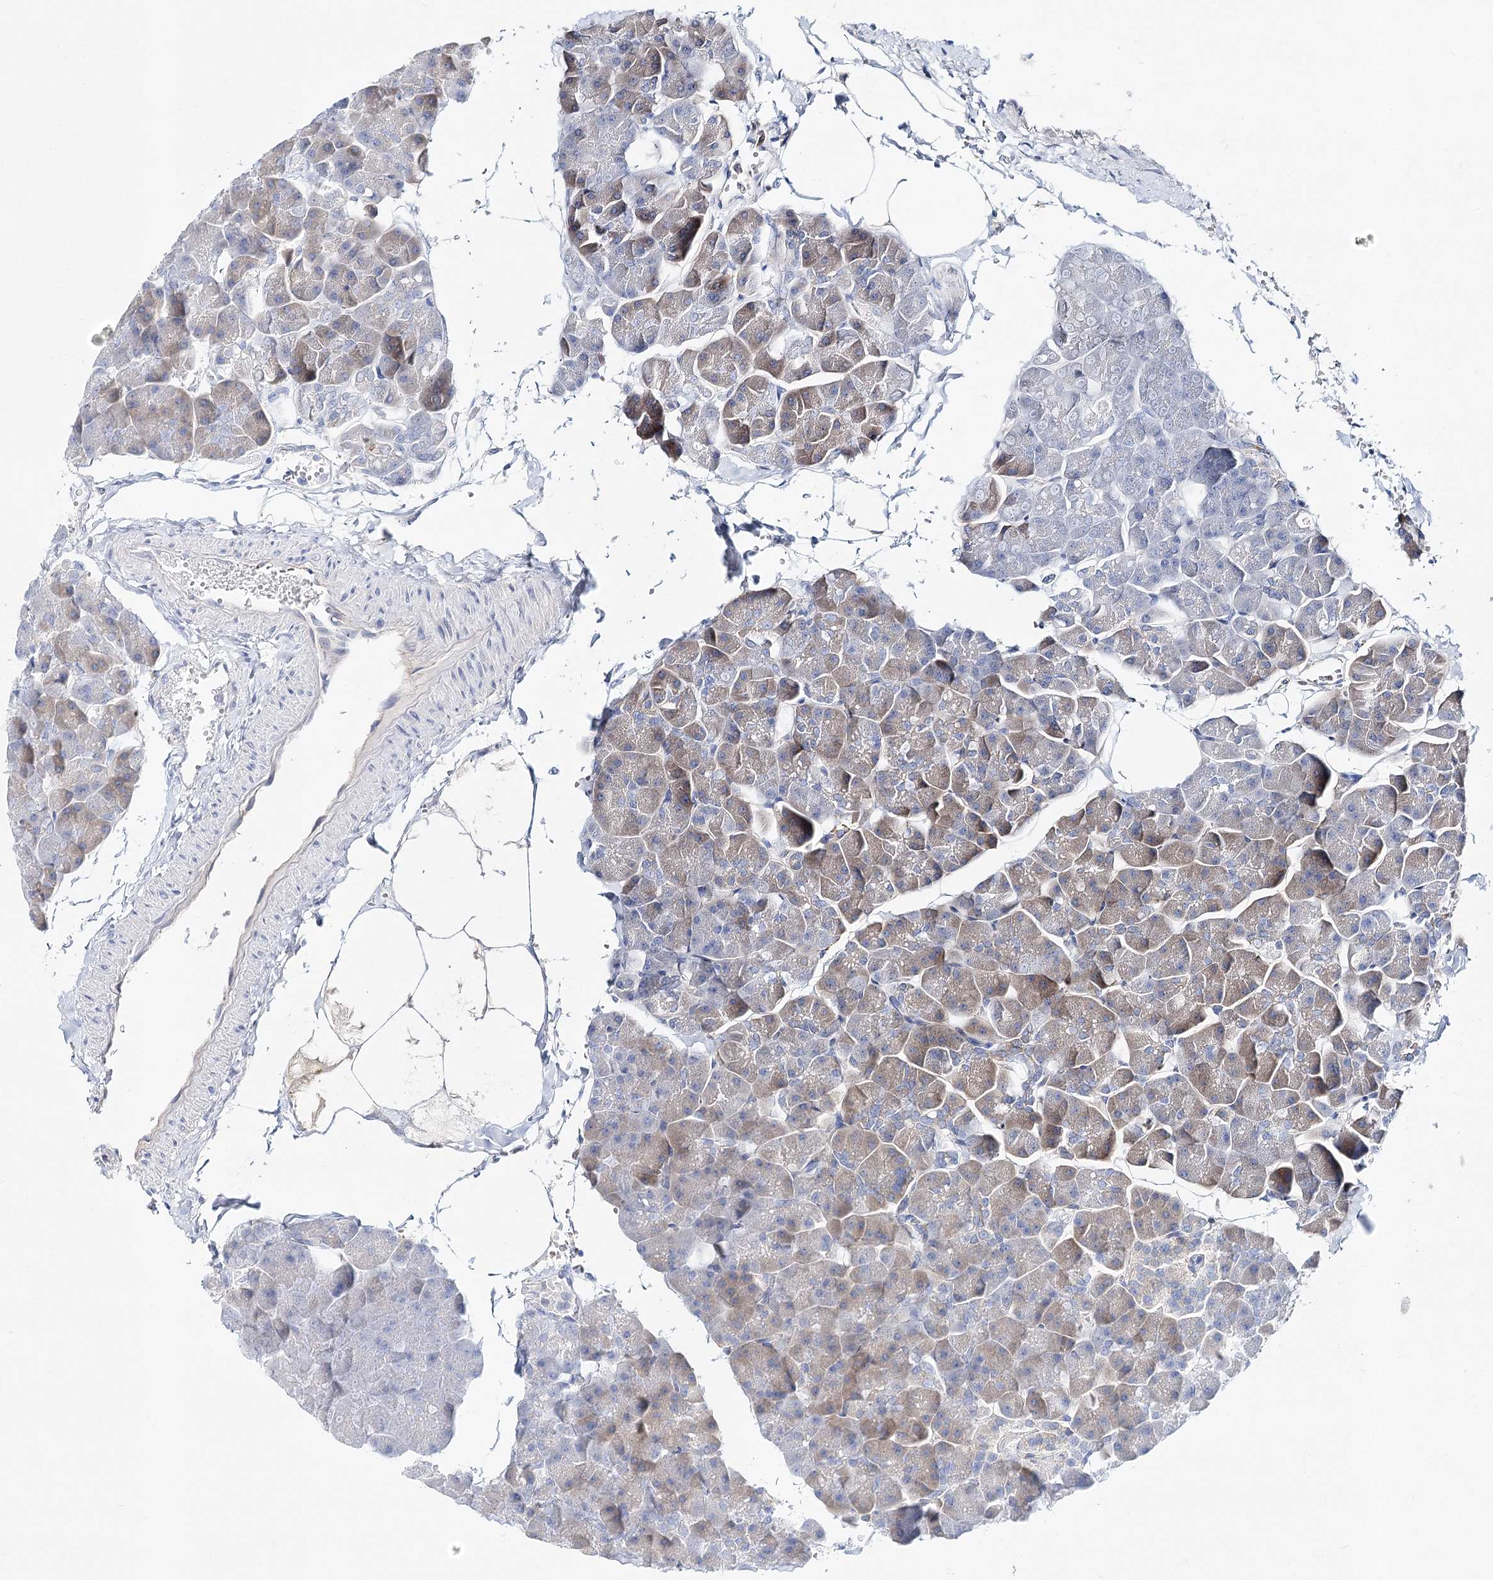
{"staining": {"intensity": "moderate", "quantity": "25%-75%", "location": "cytoplasmic/membranous"}, "tissue": "pancreas", "cell_type": "Exocrine glandular cells", "image_type": "normal", "snomed": [{"axis": "morphology", "description": "Normal tissue, NOS"}, {"axis": "topography", "description": "Pancreas"}], "caption": "IHC micrograph of normal pancreas stained for a protein (brown), which displays medium levels of moderate cytoplasmic/membranous staining in about 25%-75% of exocrine glandular cells.", "gene": "ABRAXAS2", "patient": {"sex": "male", "age": 35}}